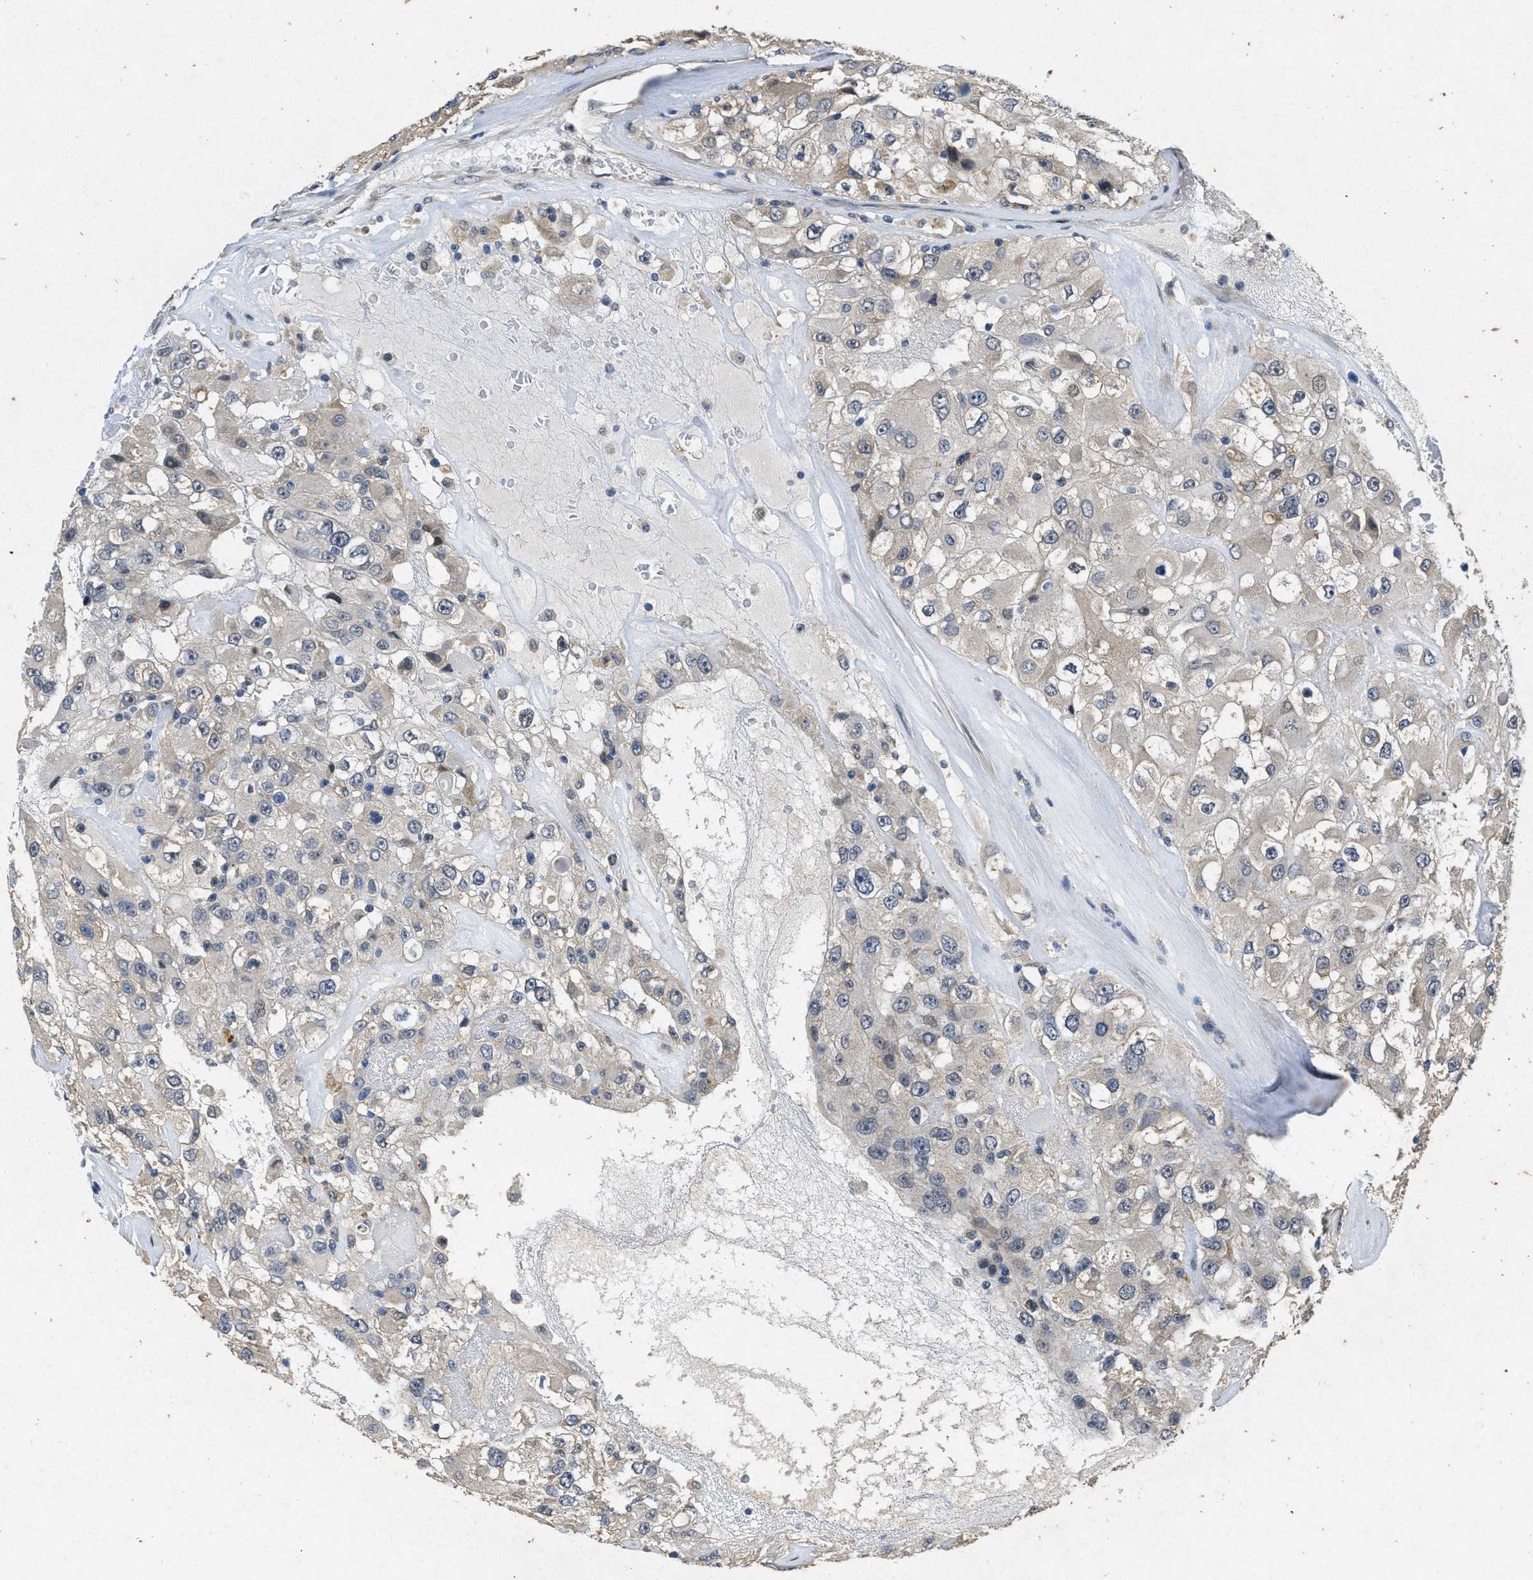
{"staining": {"intensity": "negative", "quantity": "none", "location": "none"}, "tissue": "renal cancer", "cell_type": "Tumor cells", "image_type": "cancer", "snomed": [{"axis": "morphology", "description": "Adenocarcinoma, NOS"}, {"axis": "topography", "description": "Kidney"}], "caption": "DAB (3,3'-diaminobenzidine) immunohistochemical staining of adenocarcinoma (renal) reveals no significant expression in tumor cells.", "gene": "PAPOLG", "patient": {"sex": "female", "age": 52}}